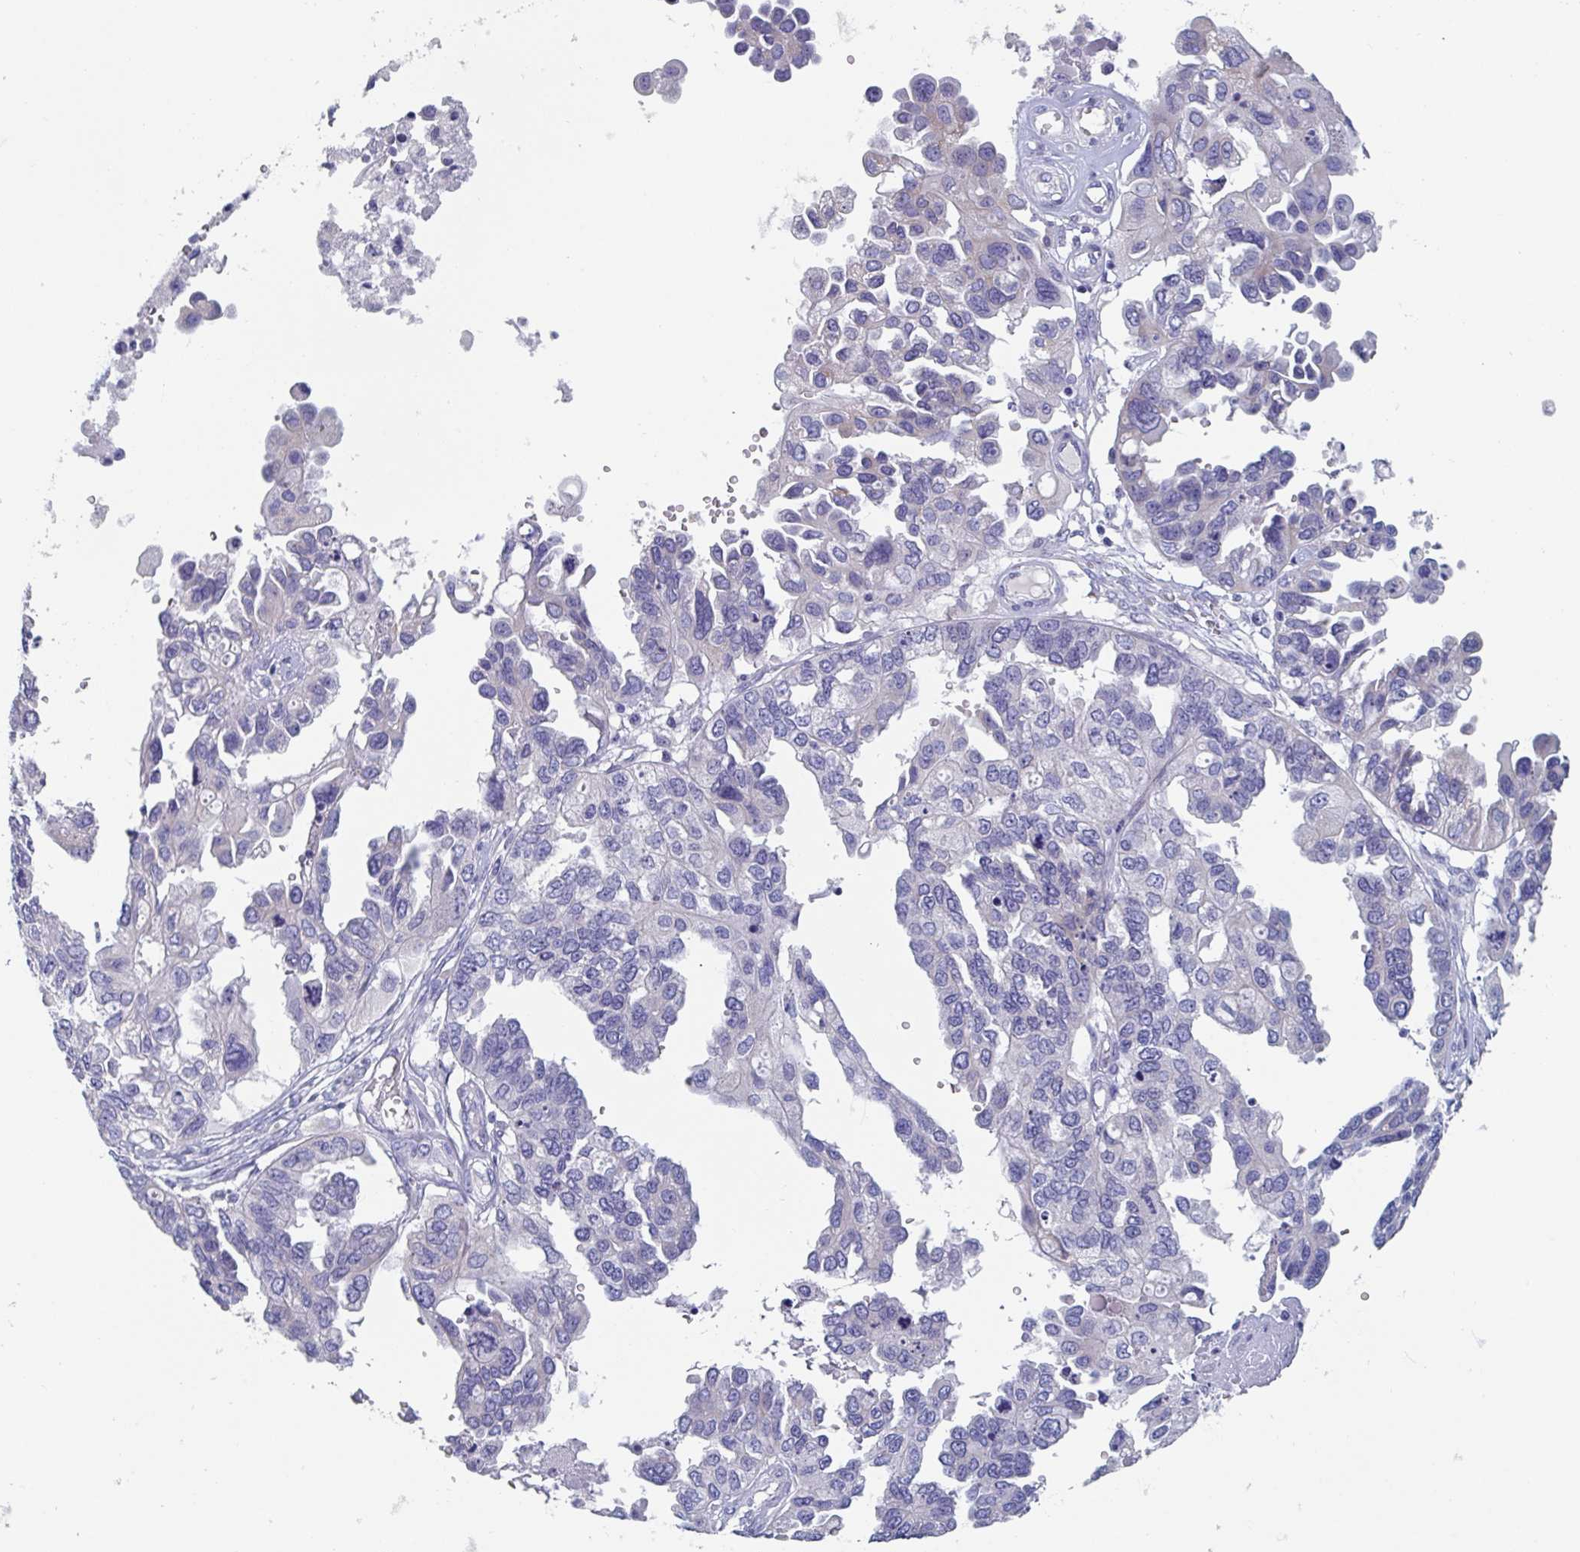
{"staining": {"intensity": "negative", "quantity": "none", "location": "none"}, "tissue": "ovarian cancer", "cell_type": "Tumor cells", "image_type": "cancer", "snomed": [{"axis": "morphology", "description": "Cystadenocarcinoma, serous, NOS"}, {"axis": "topography", "description": "Ovary"}], "caption": "The image exhibits no staining of tumor cells in ovarian cancer (serous cystadenocarcinoma).", "gene": "ABHD16A", "patient": {"sex": "female", "age": 53}}